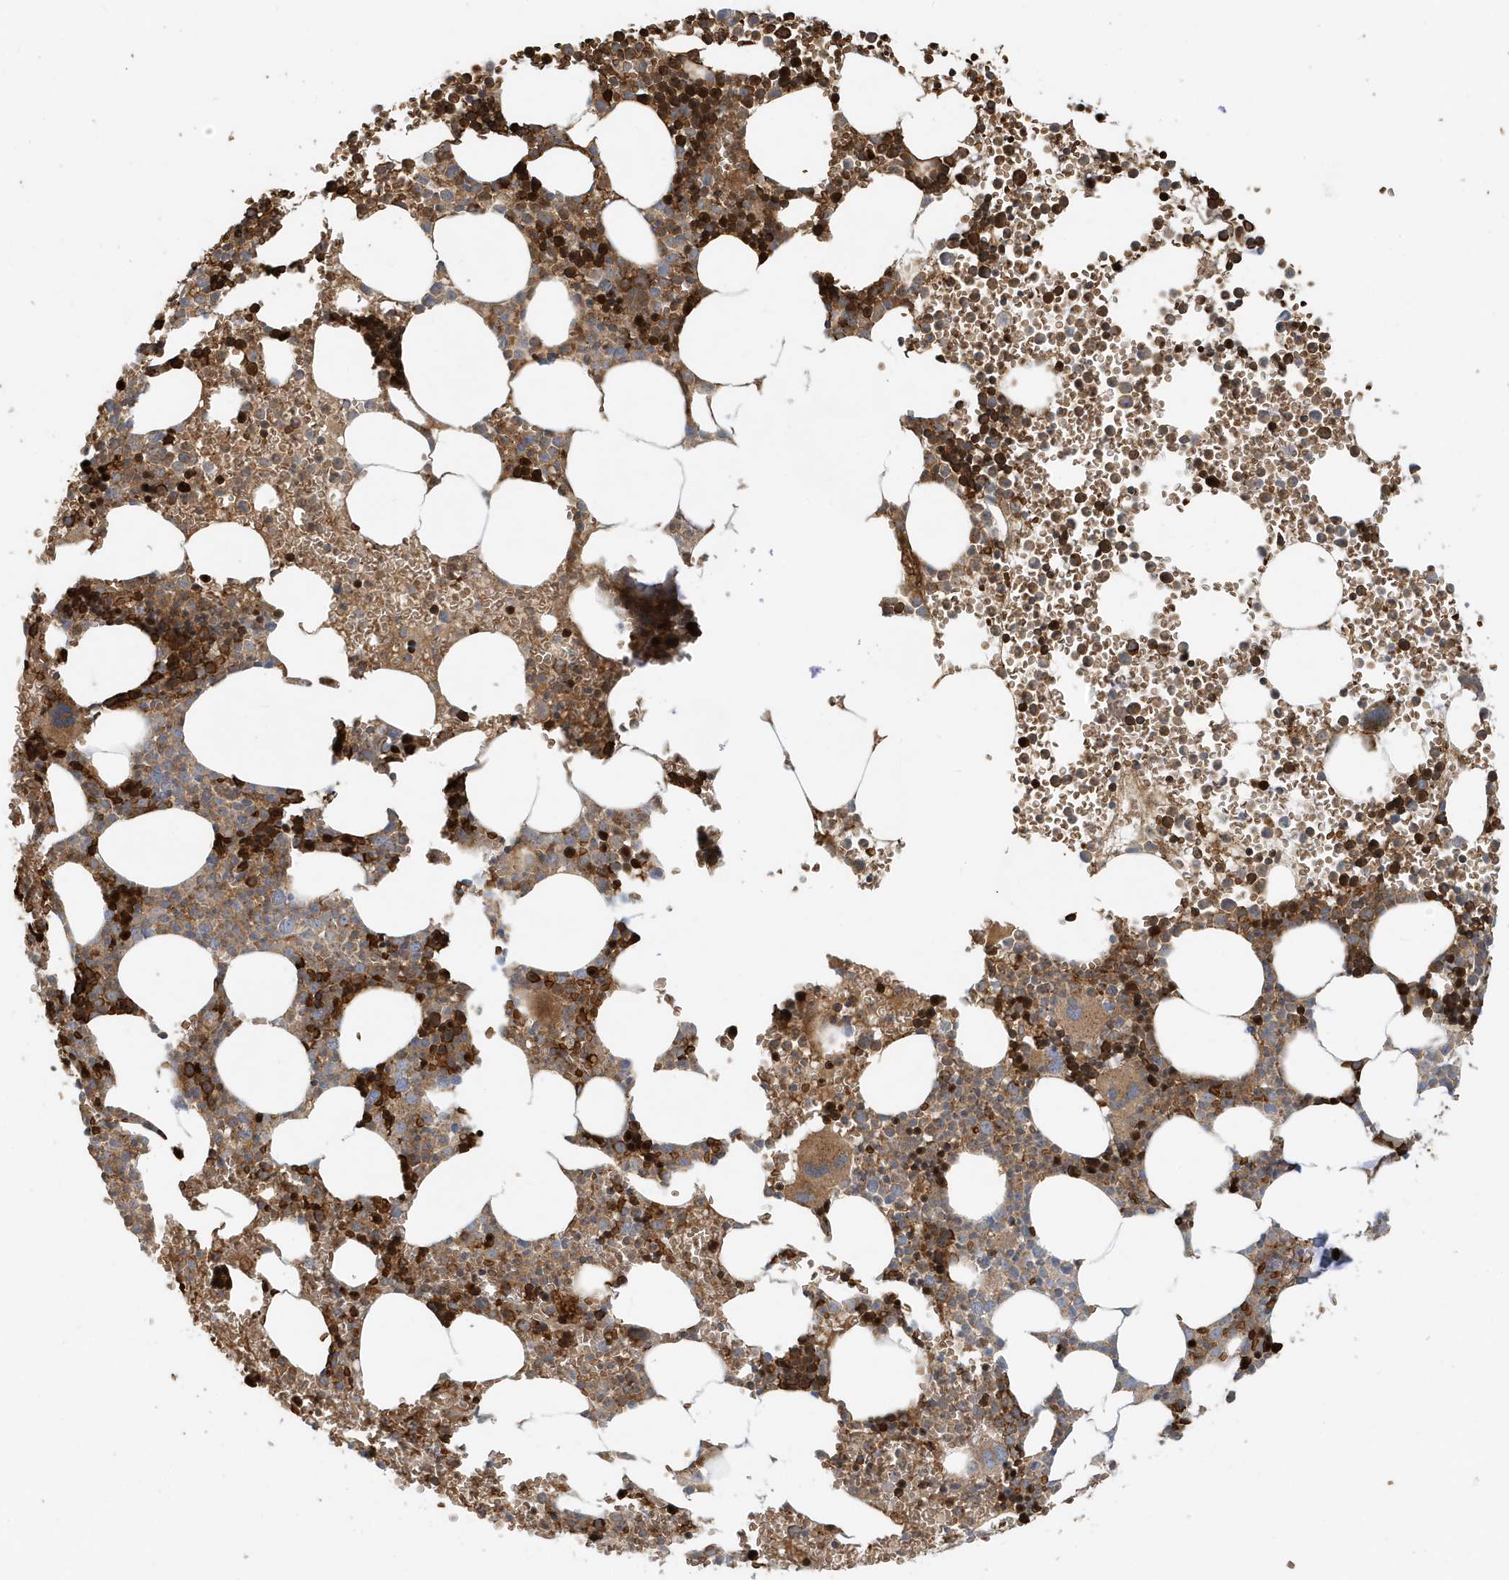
{"staining": {"intensity": "strong", "quantity": "25%-75%", "location": "cytoplasmic/membranous,nuclear"}, "tissue": "bone marrow", "cell_type": "Hematopoietic cells", "image_type": "normal", "snomed": [{"axis": "morphology", "description": "Normal tissue, NOS"}, {"axis": "topography", "description": "Bone marrow"}], "caption": "Protein staining of benign bone marrow displays strong cytoplasmic/membranous,nuclear positivity in approximately 25%-75% of hematopoietic cells. (DAB (3,3'-diaminobenzidine) = brown stain, brightfield microscopy at high magnification).", "gene": "FYCO1", "patient": {"sex": "female", "age": 78}}